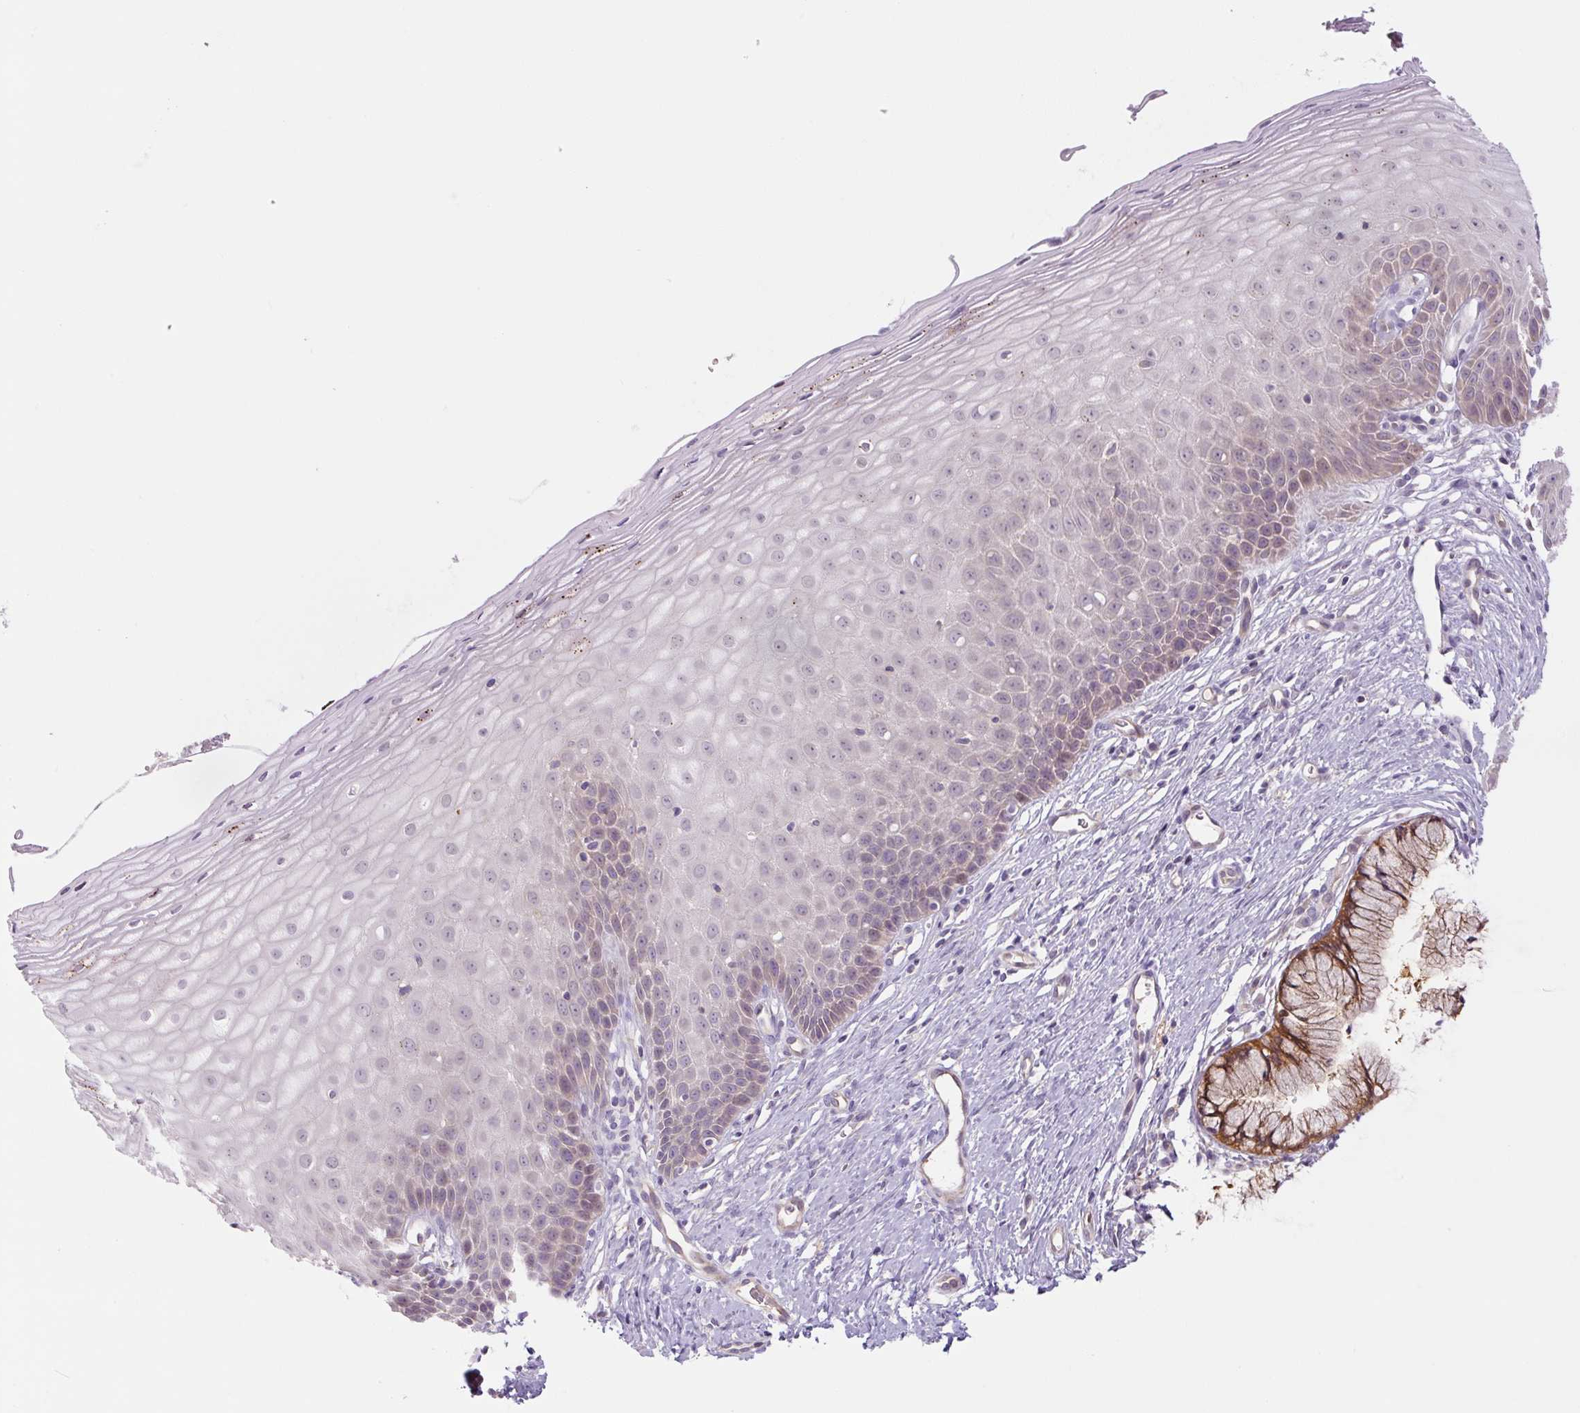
{"staining": {"intensity": "moderate", "quantity": "25%-75%", "location": "cytoplasmic/membranous"}, "tissue": "cervix", "cell_type": "Glandular cells", "image_type": "normal", "snomed": [{"axis": "morphology", "description": "Normal tissue, NOS"}, {"axis": "topography", "description": "Cervix"}], "caption": "Protein staining demonstrates moderate cytoplasmic/membranous positivity in approximately 25%-75% of glandular cells in normal cervix.", "gene": "SPSB2", "patient": {"sex": "female", "age": 36}}